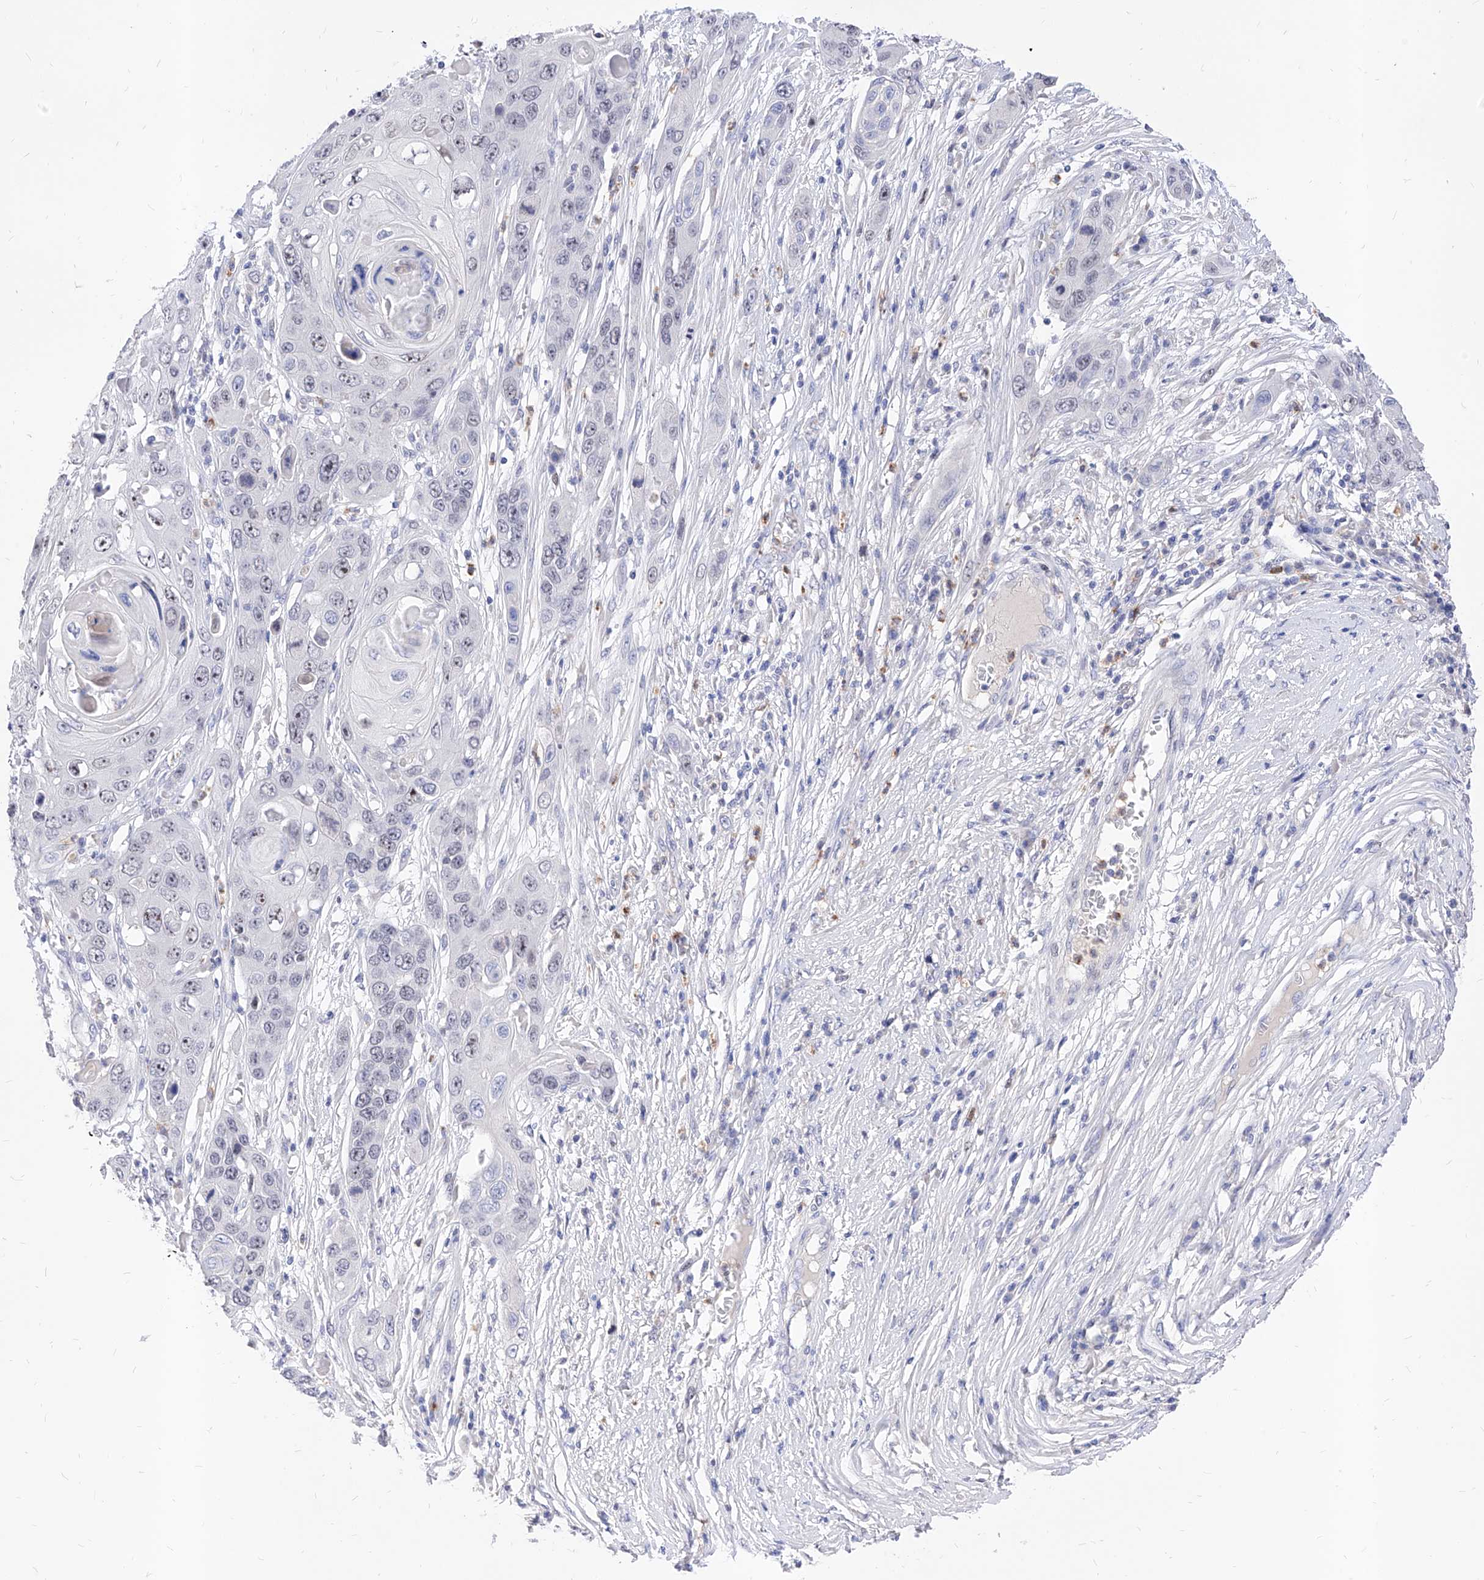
{"staining": {"intensity": "weak", "quantity": "25%-75%", "location": "nuclear"}, "tissue": "skin cancer", "cell_type": "Tumor cells", "image_type": "cancer", "snomed": [{"axis": "morphology", "description": "Squamous cell carcinoma, NOS"}, {"axis": "topography", "description": "Skin"}], "caption": "Skin cancer (squamous cell carcinoma) stained with a protein marker shows weak staining in tumor cells.", "gene": "VAX1", "patient": {"sex": "male", "age": 55}}